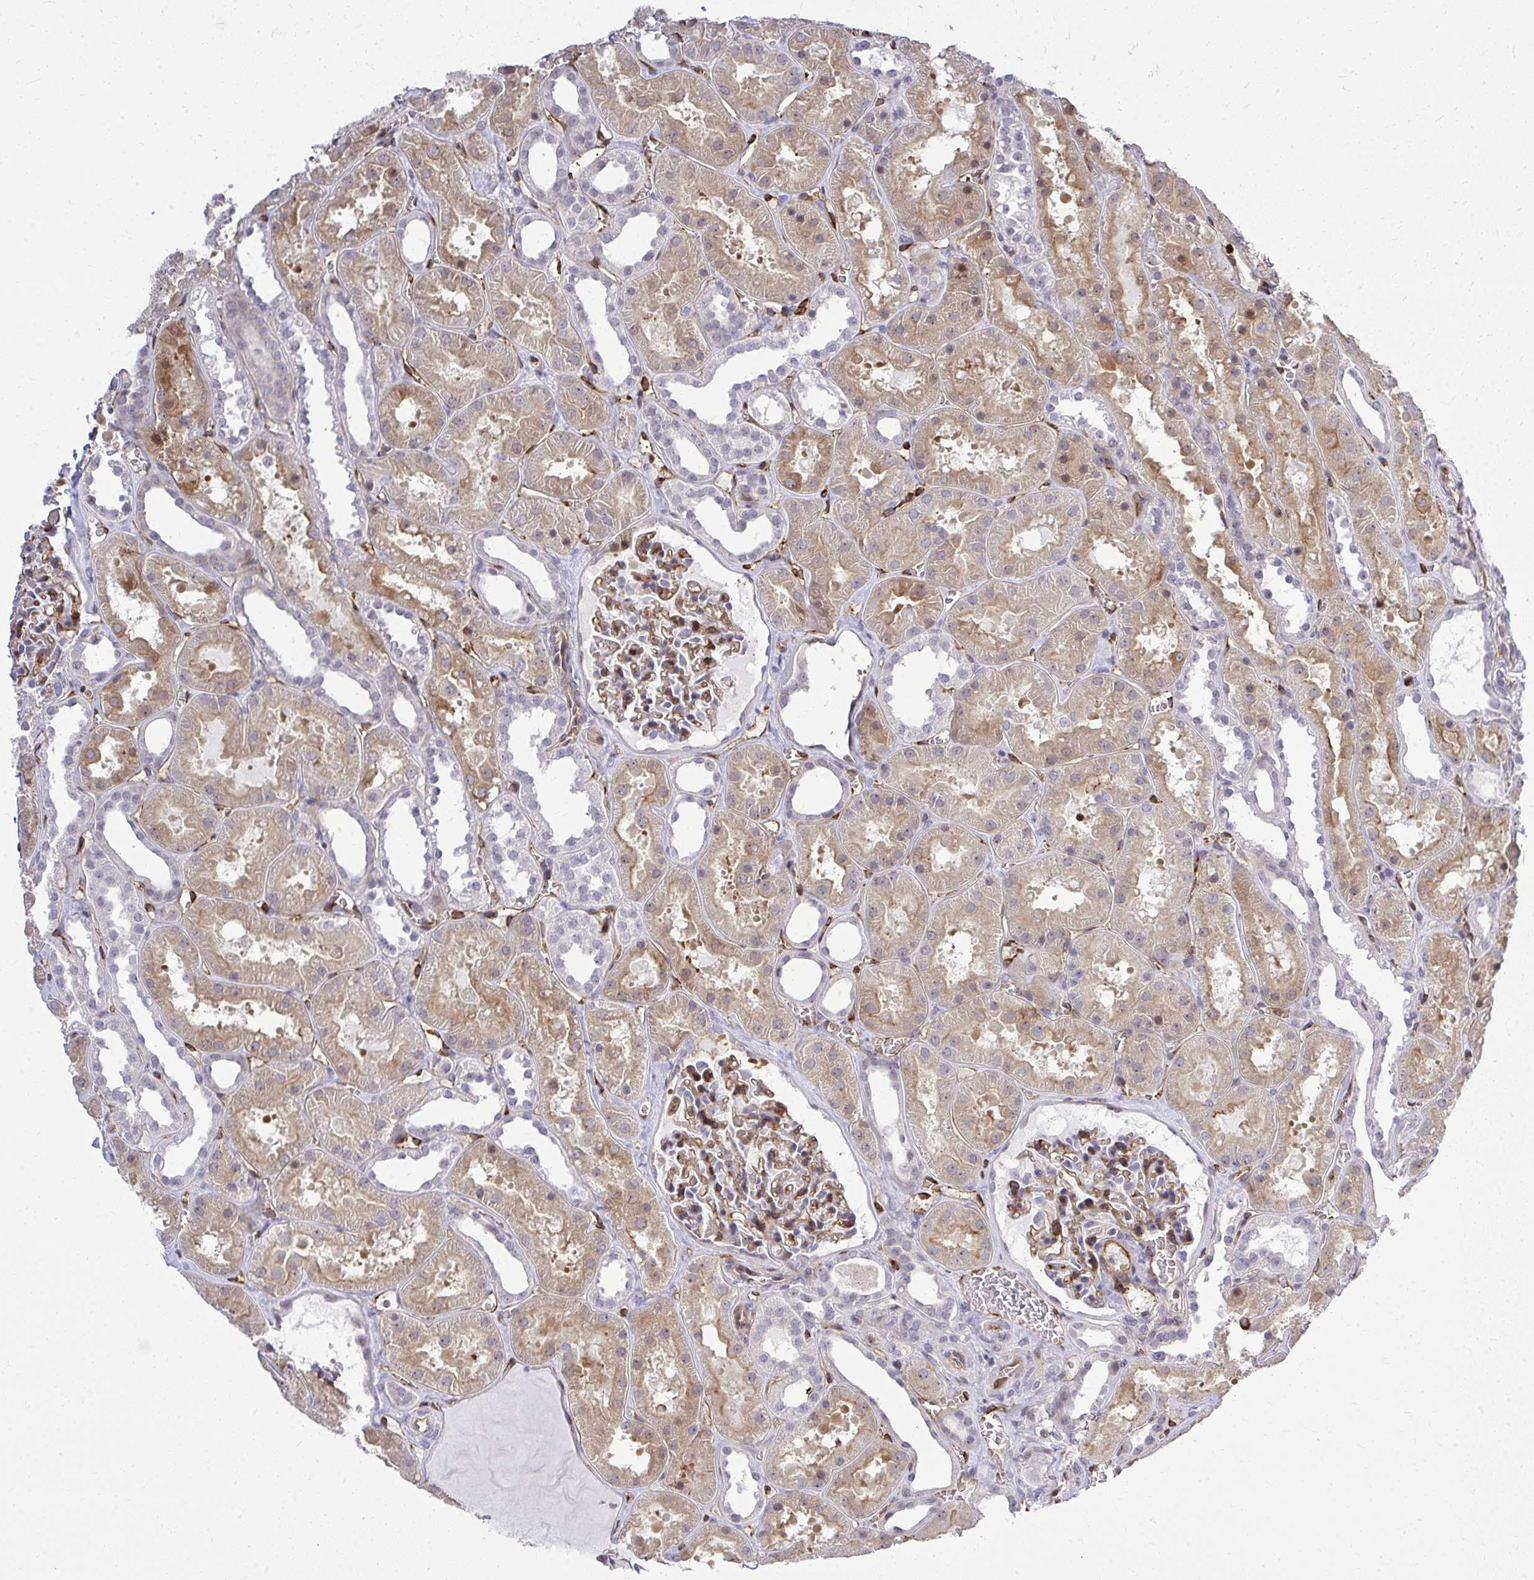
{"staining": {"intensity": "moderate", "quantity": "25%-75%", "location": "cytoplasmic/membranous"}, "tissue": "kidney", "cell_type": "Cells in glomeruli", "image_type": "normal", "snomed": [{"axis": "morphology", "description": "Normal tissue, NOS"}, {"axis": "topography", "description": "Kidney"}], "caption": "Protein staining of benign kidney demonstrates moderate cytoplasmic/membranous staining in approximately 25%-75% of cells in glomeruli. The protein is stained brown, and the nuclei are stained in blue (DAB (3,3'-diaminobenzidine) IHC with brightfield microscopy, high magnification).", "gene": "FOXN3", "patient": {"sex": "female", "age": 41}}